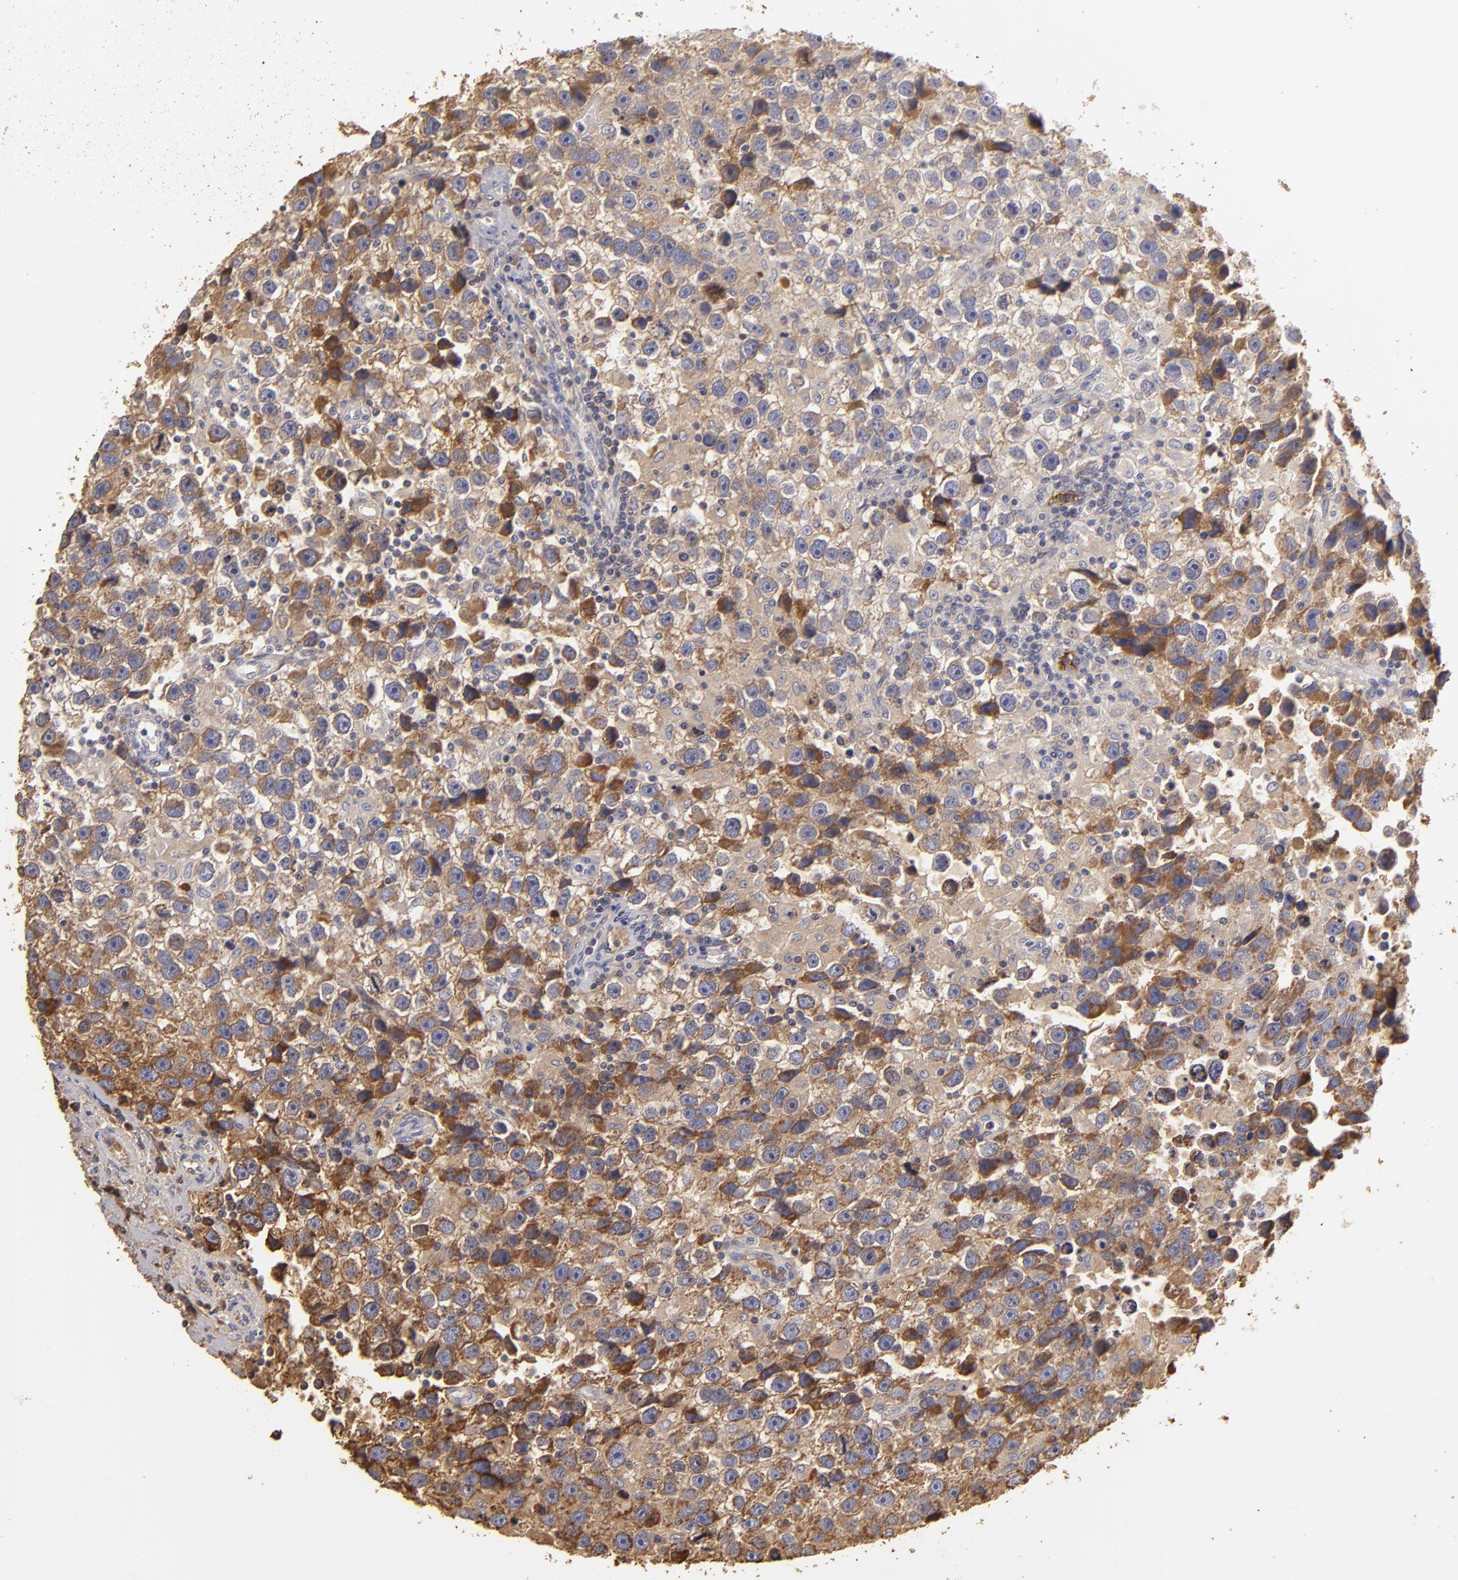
{"staining": {"intensity": "moderate", "quantity": ">75%", "location": "cytoplasmic/membranous"}, "tissue": "testis cancer", "cell_type": "Tumor cells", "image_type": "cancer", "snomed": [{"axis": "morphology", "description": "Seminoma, NOS"}, {"axis": "topography", "description": "Testis"}], "caption": "Brown immunohistochemical staining in human testis cancer (seminoma) reveals moderate cytoplasmic/membranous positivity in about >75% of tumor cells.", "gene": "CFB", "patient": {"sex": "male", "age": 43}}